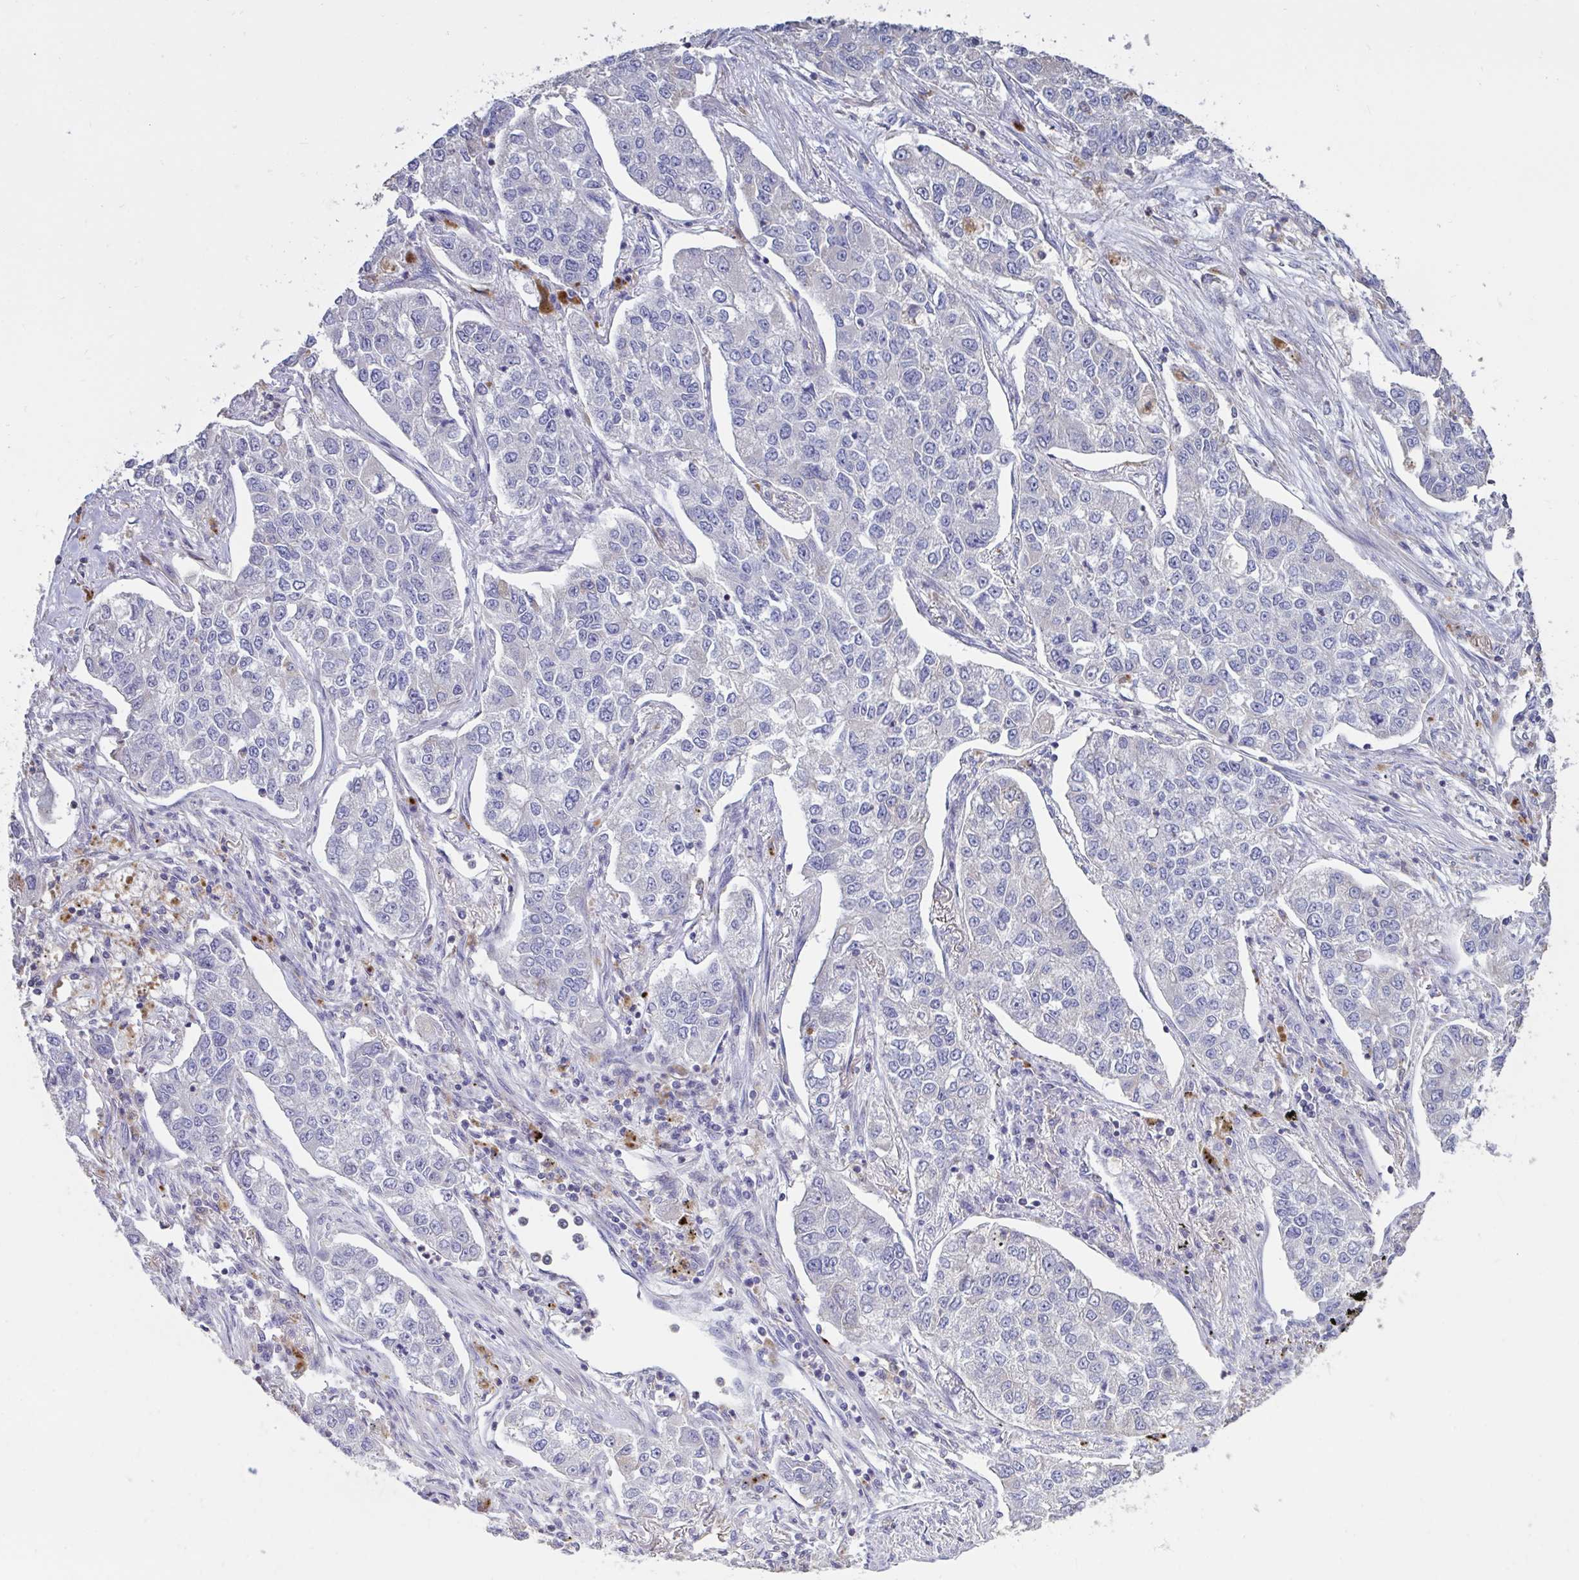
{"staining": {"intensity": "negative", "quantity": "none", "location": "none"}, "tissue": "lung cancer", "cell_type": "Tumor cells", "image_type": "cancer", "snomed": [{"axis": "morphology", "description": "Adenocarcinoma, NOS"}, {"axis": "topography", "description": "Lung"}], "caption": "There is no significant staining in tumor cells of lung cancer (adenocarcinoma). The staining is performed using DAB (3,3'-diaminobenzidine) brown chromogen with nuclei counter-stained in using hematoxylin.", "gene": "DDX39A", "patient": {"sex": "male", "age": 49}}